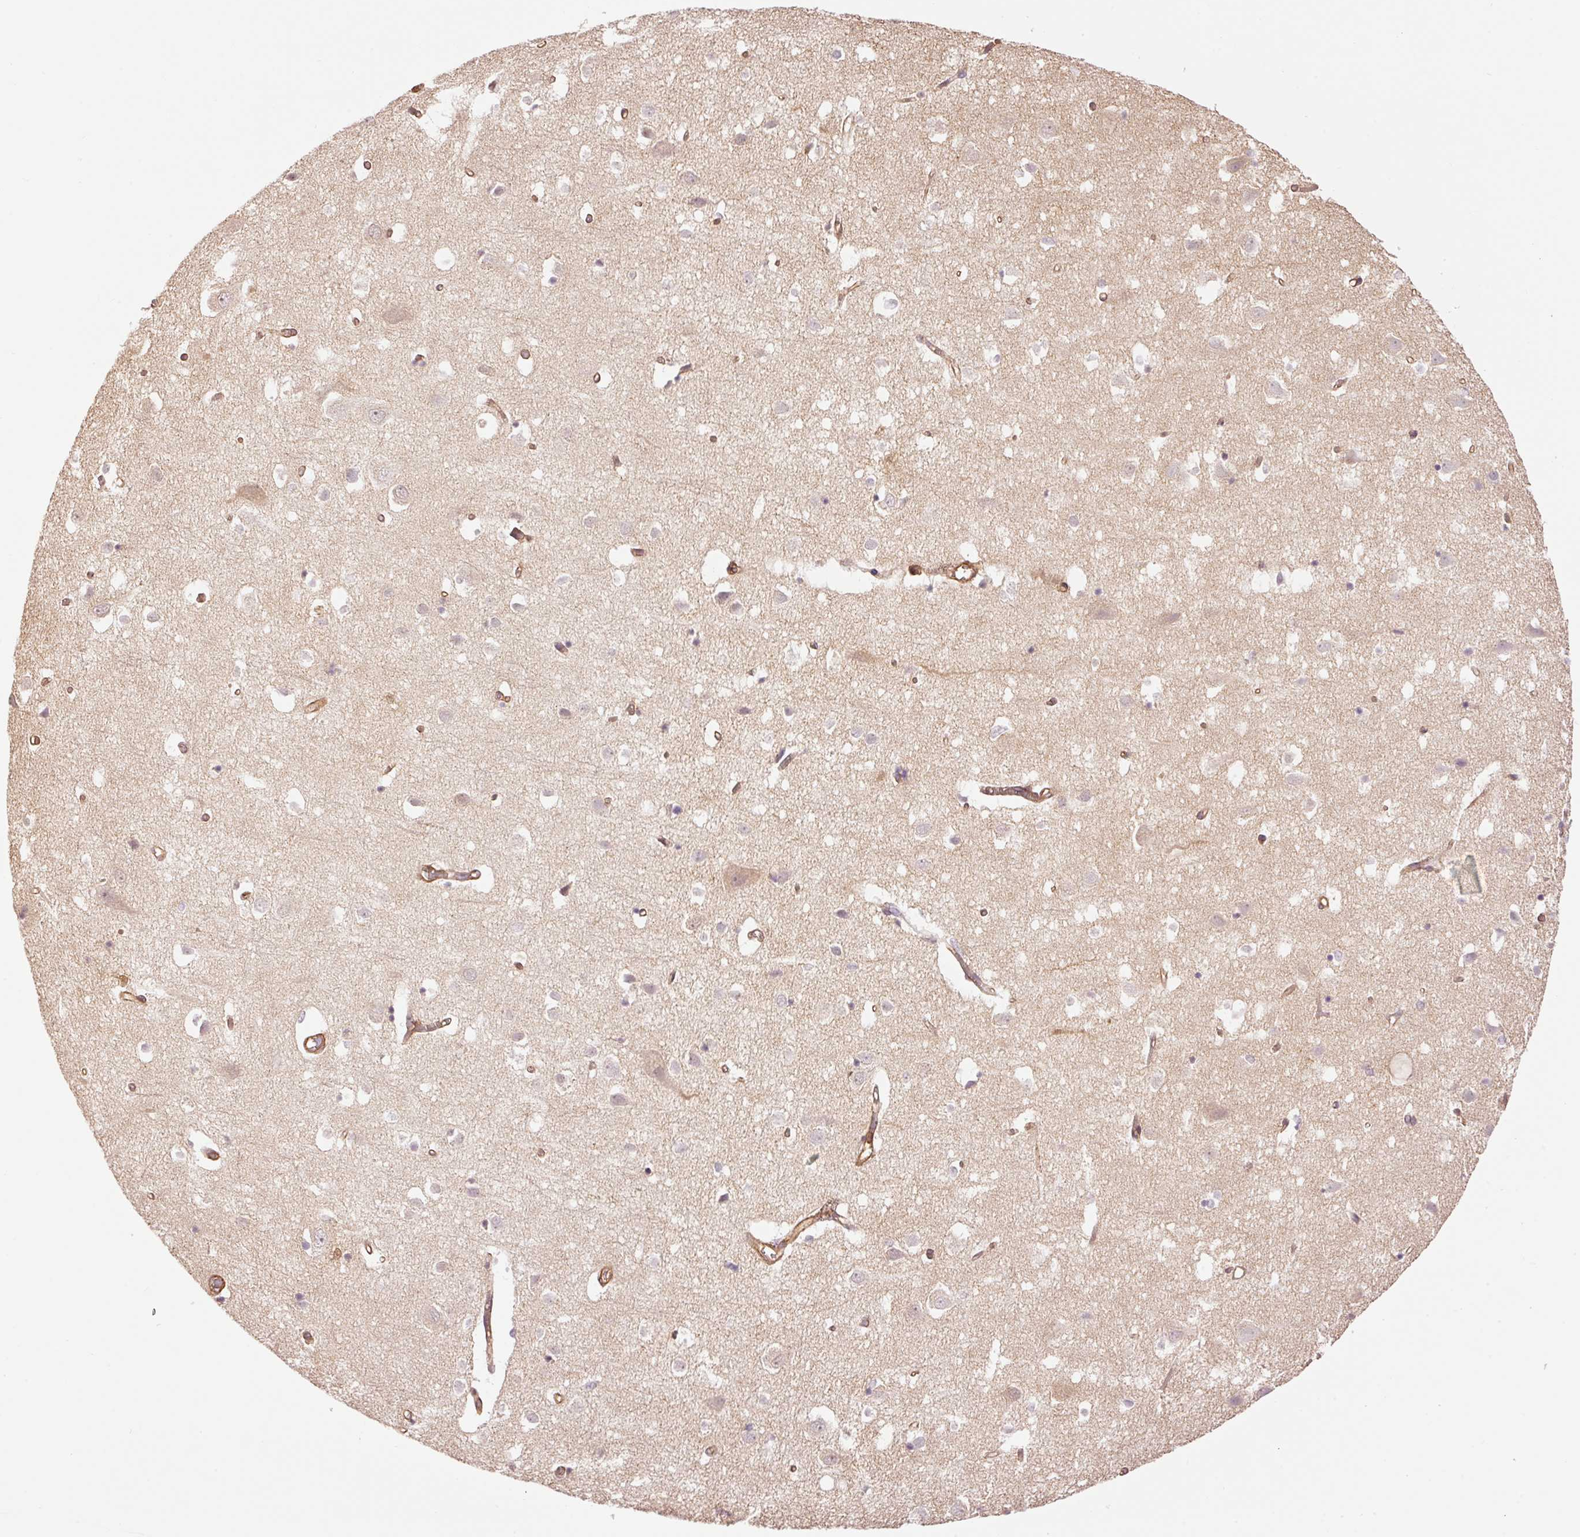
{"staining": {"intensity": "moderate", "quantity": ">75%", "location": "cytoplasmic/membranous"}, "tissue": "cerebral cortex", "cell_type": "Endothelial cells", "image_type": "normal", "snomed": [{"axis": "morphology", "description": "Normal tissue, NOS"}, {"axis": "topography", "description": "Cerebral cortex"}], "caption": "An immunohistochemistry photomicrograph of normal tissue is shown. Protein staining in brown highlights moderate cytoplasmic/membranous positivity in cerebral cortex within endothelial cells. The staining was performed using DAB (3,3'-diaminobenzidine) to visualize the protein expression in brown, while the nuclei were stained in blue with hematoxylin (Magnification: 20x).", "gene": "PPP1R1B", "patient": {"sex": "male", "age": 70}}